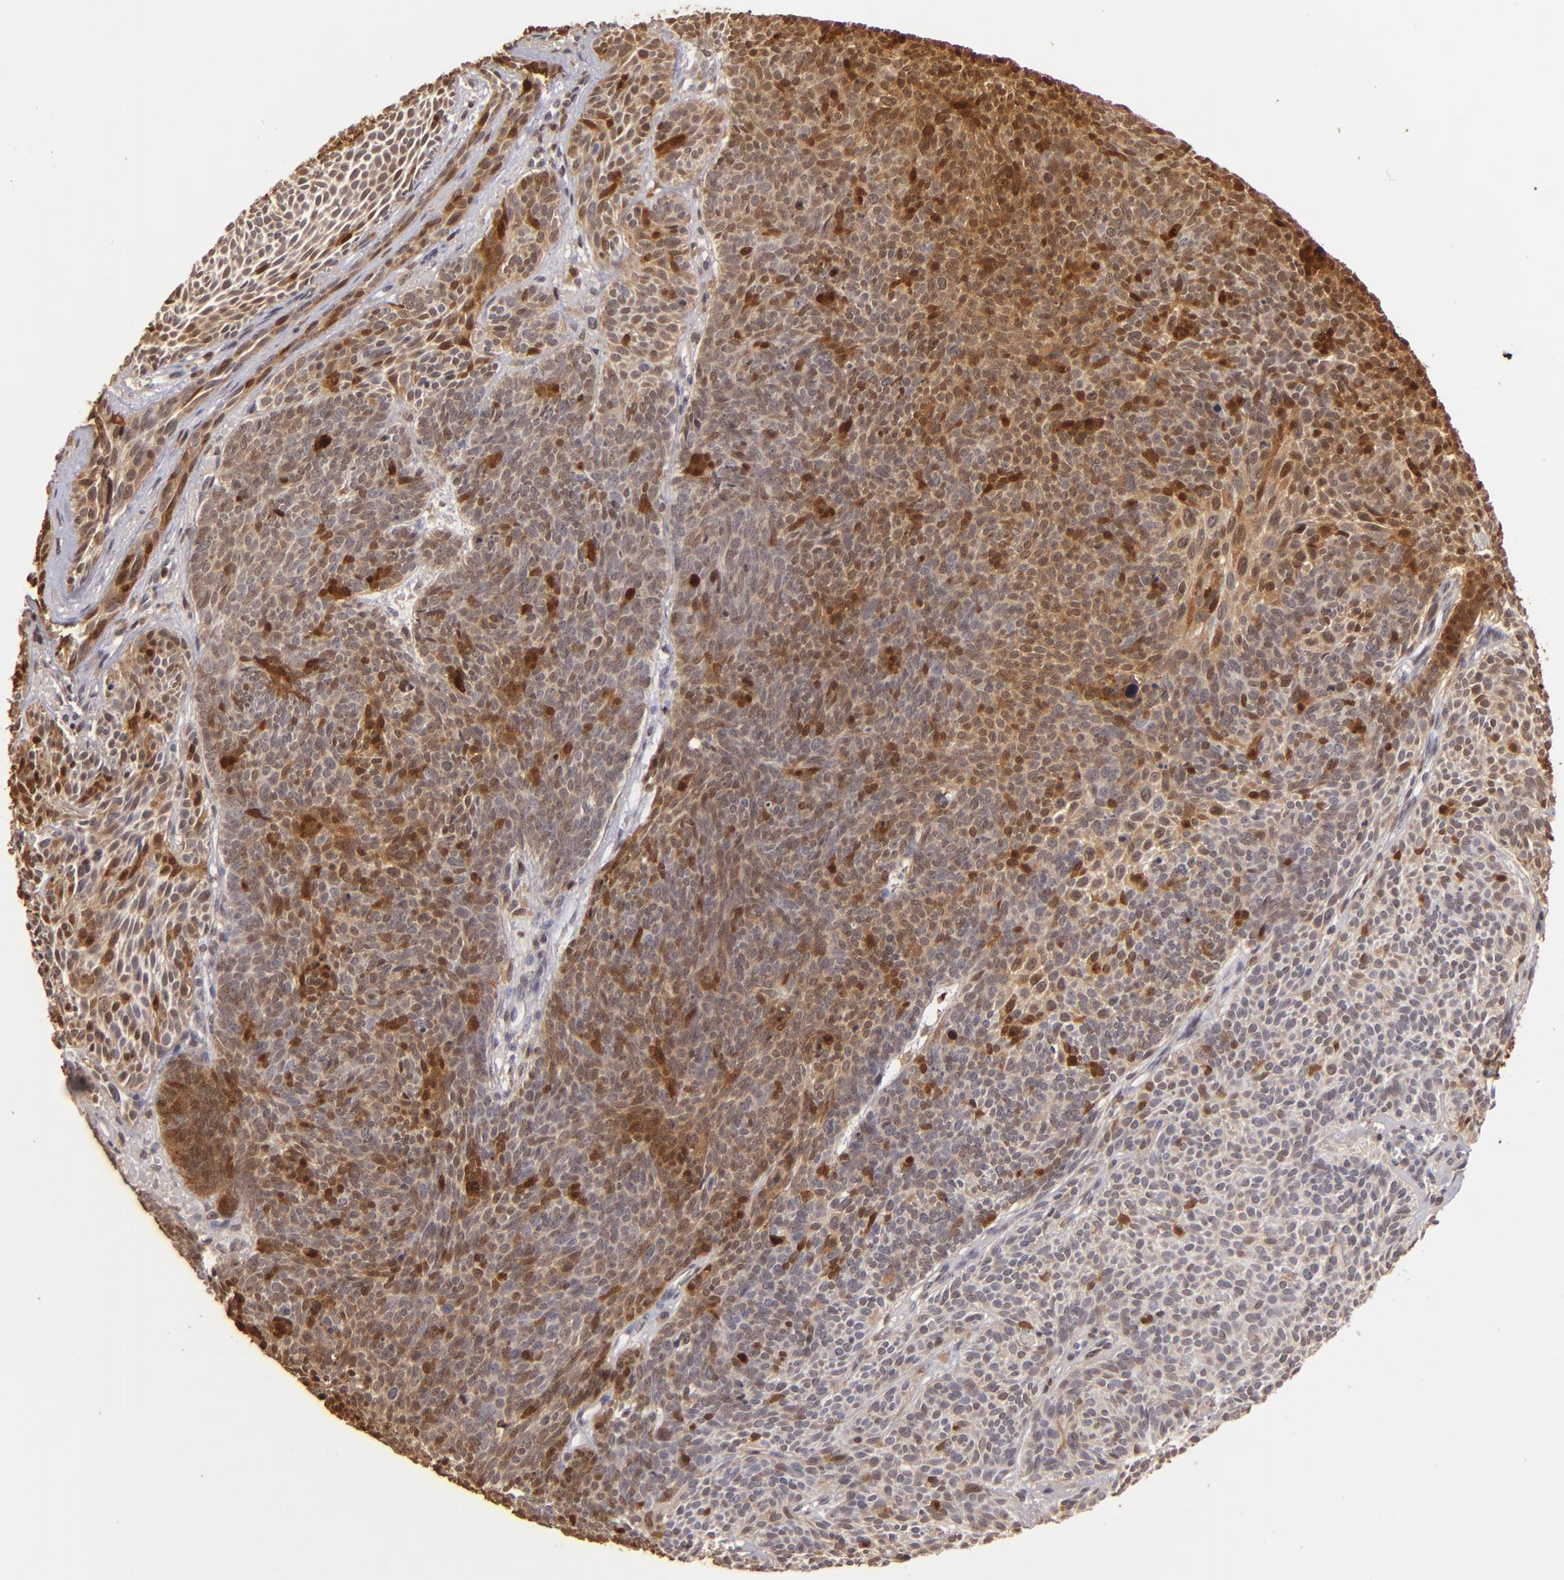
{"staining": {"intensity": "moderate", "quantity": "25%-75%", "location": "cytoplasmic/membranous,nuclear"}, "tissue": "skin cancer", "cell_type": "Tumor cells", "image_type": "cancer", "snomed": [{"axis": "morphology", "description": "Basal cell carcinoma"}, {"axis": "topography", "description": "Skin"}], "caption": "A photomicrograph of human basal cell carcinoma (skin) stained for a protein reveals moderate cytoplasmic/membranous and nuclear brown staining in tumor cells. (Stains: DAB (3,3'-diaminobenzidine) in brown, nuclei in blue, Microscopy: brightfield microscopy at high magnification).", "gene": "S100A2", "patient": {"sex": "male", "age": 84}}